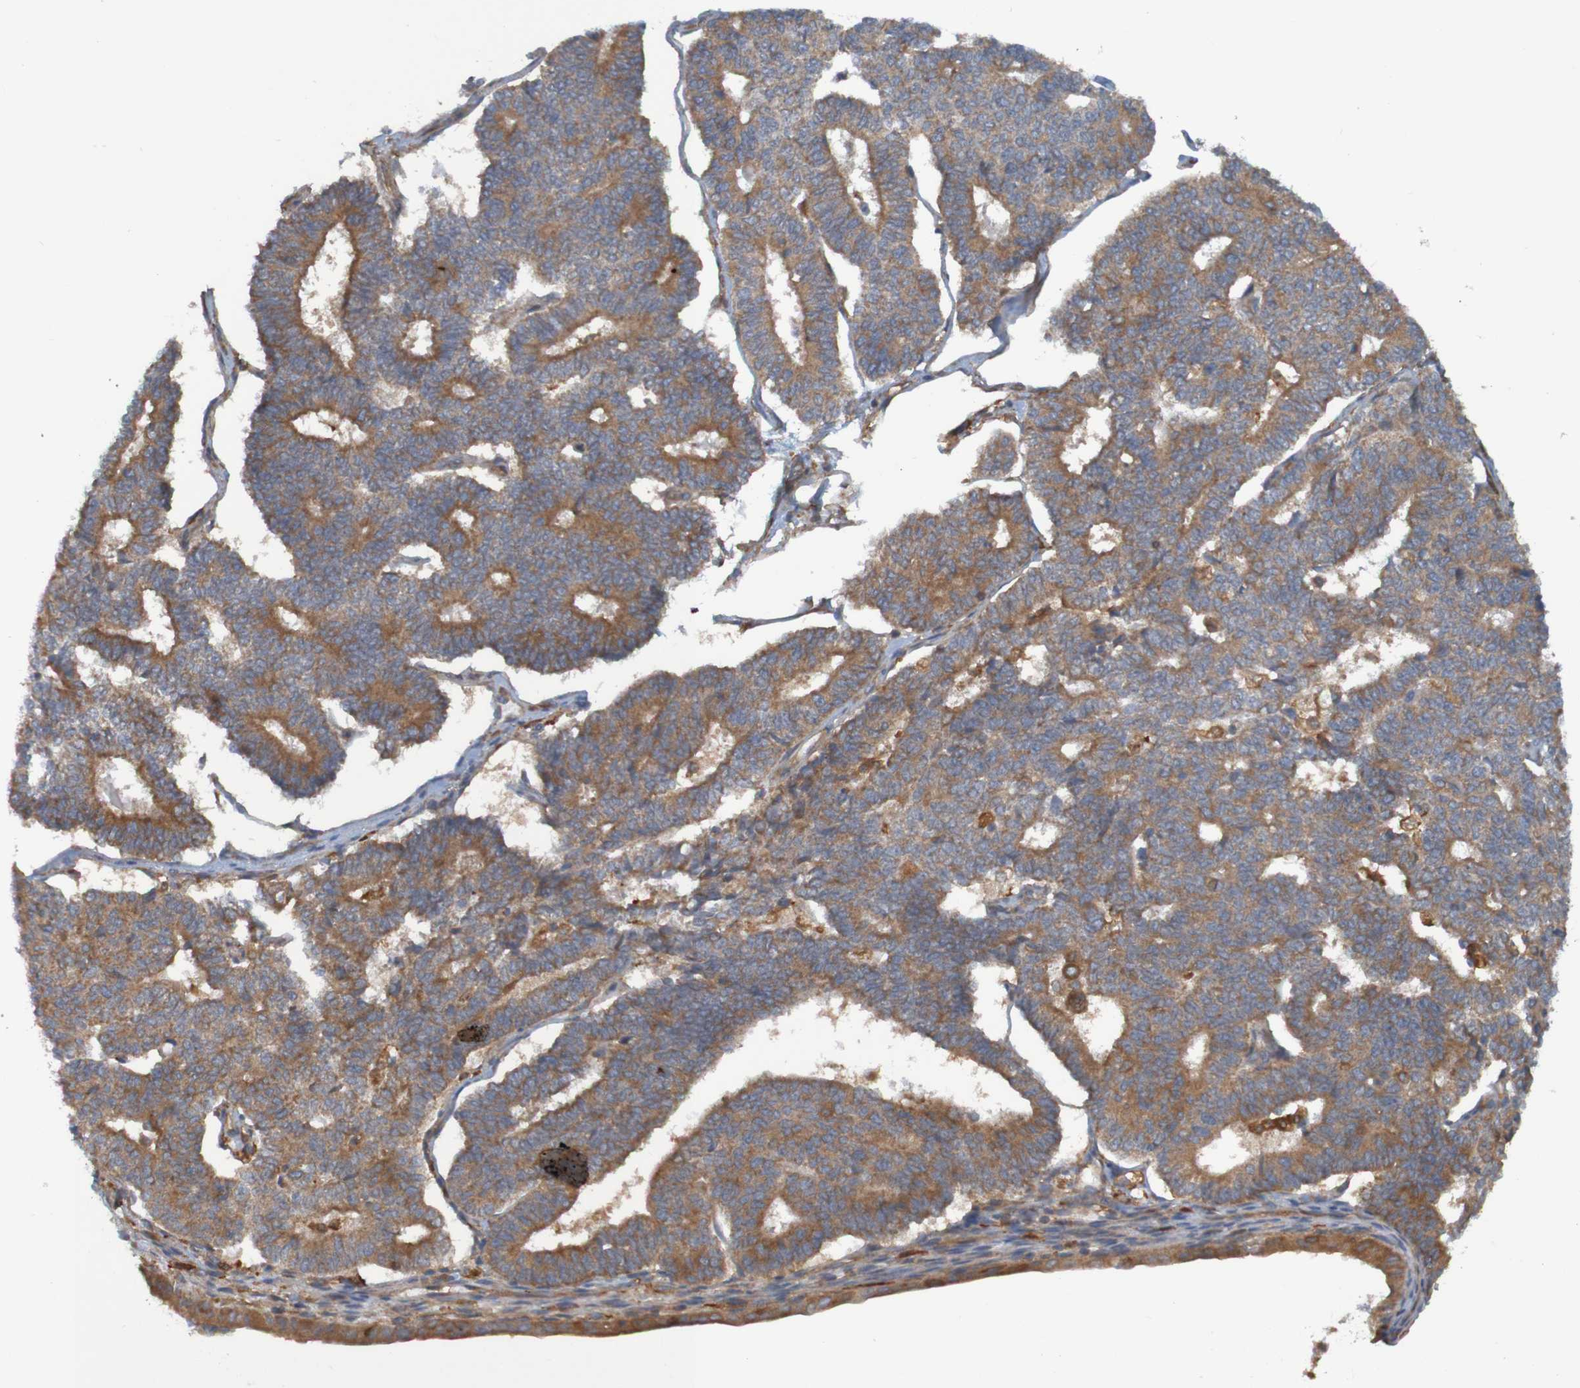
{"staining": {"intensity": "moderate", "quantity": ">75%", "location": "cytoplasmic/membranous"}, "tissue": "endometrial cancer", "cell_type": "Tumor cells", "image_type": "cancer", "snomed": [{"axis": "morphology", "description": "Adenocarcinoma, NOS"}, {"axis": "topography", "description": "Endometrium"}], "caption": "Endometrial cancer (adenocarcinoma) stained for a protein (brown) shows moderate cytoplasmic/membranous positive staining in approximately >75% of tumor cells.", "gene": "DNAJC4", "patient": {"sex": "female", "age": 70}}